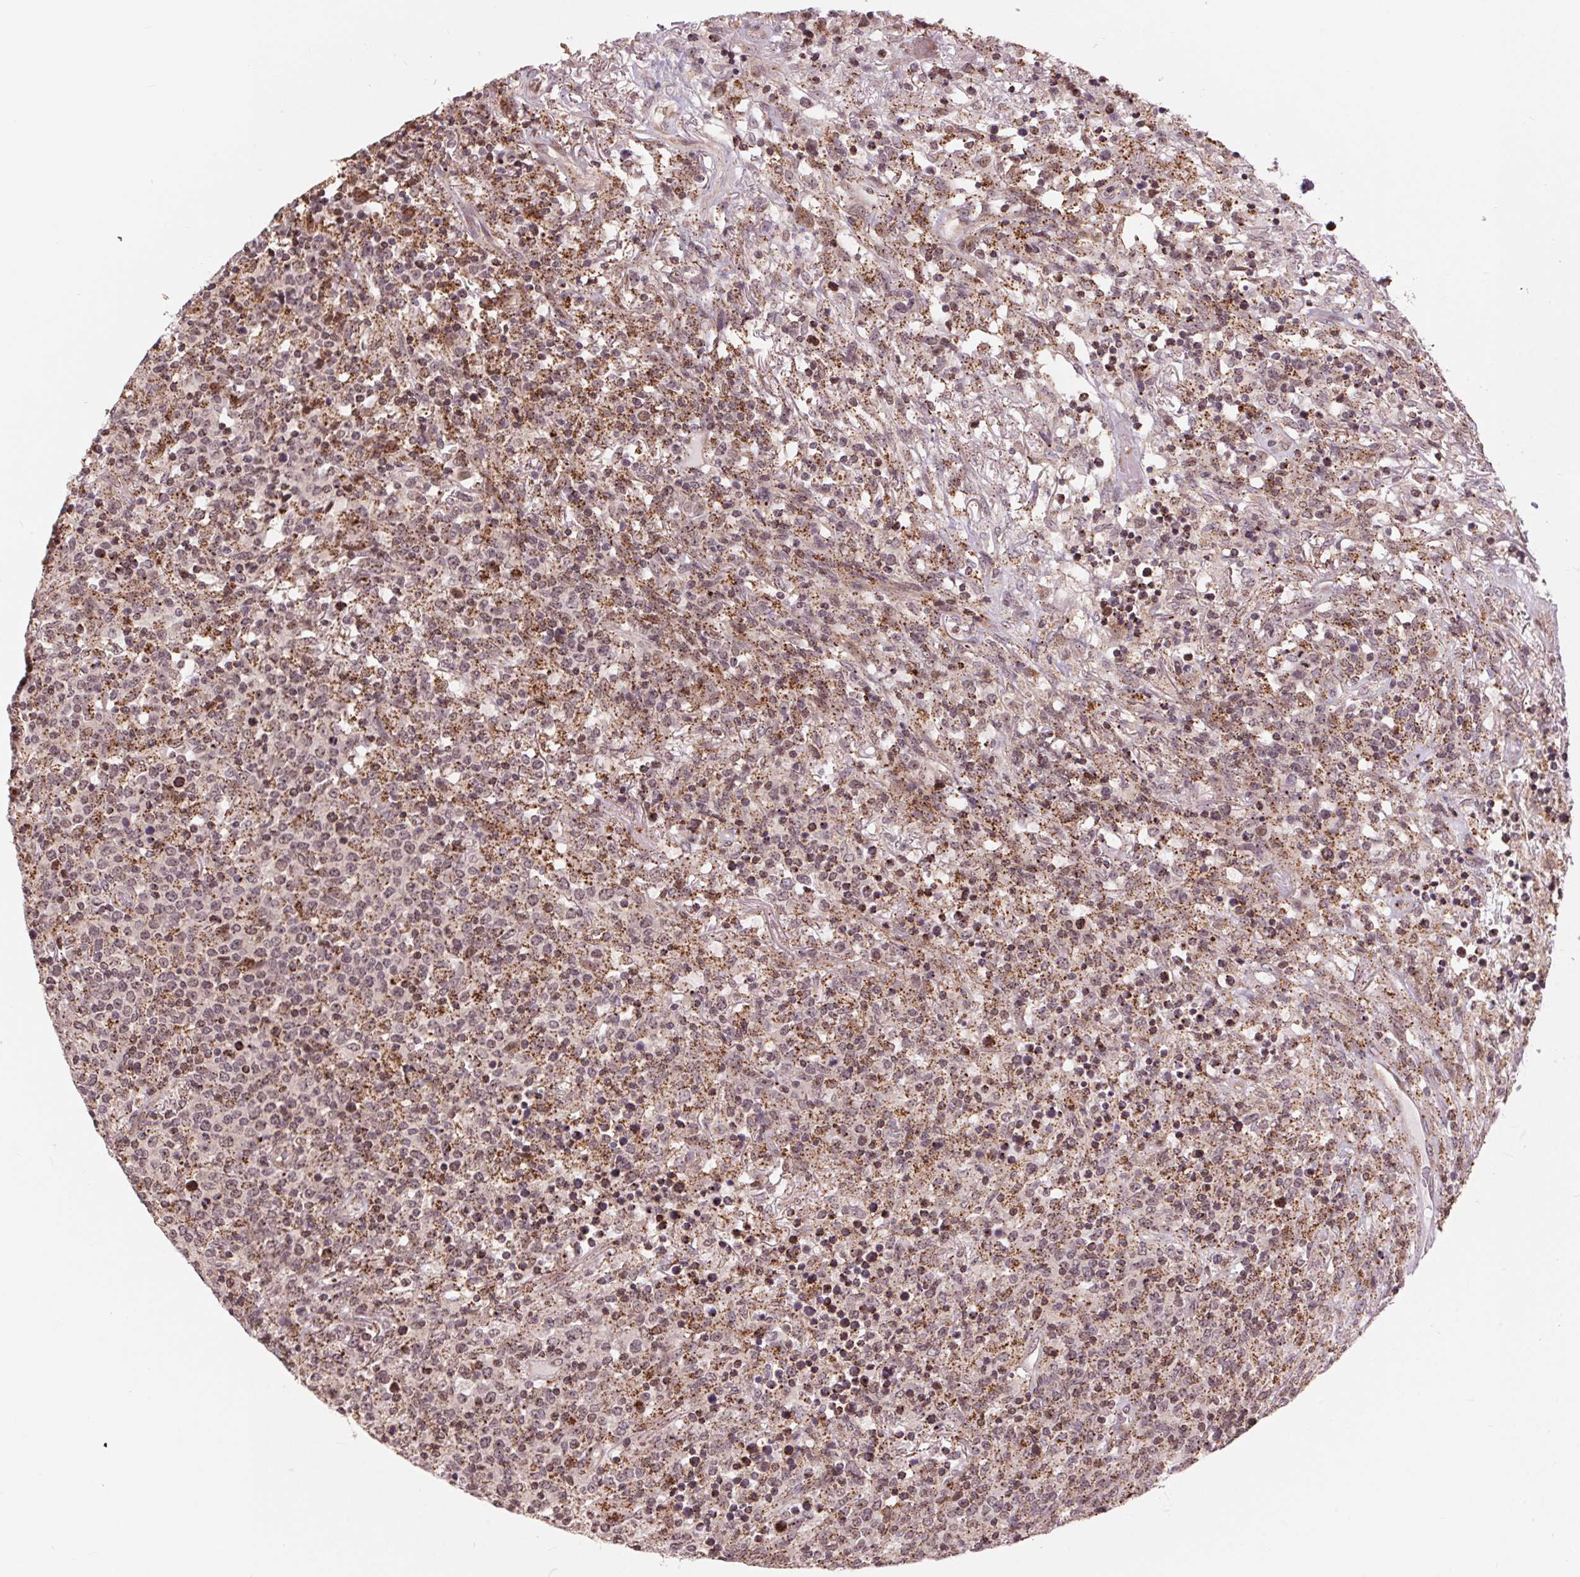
{"staining": {"intensity": "moderate", "quantity": "25%-75%", "location": "cytoplasmic/membranous"}, "tissue": "lymphoma", "cell_type": "Tumor cells", "image_type": "cancer", "snomed": [{"axis": "morphology", "description": "Malignant lymphoma, non-Hodgkin's type, High grade"}, {"axis": "topography", "description": "Lung"}], "caption": "A high-resolution image shows IHC staining of malignant lymphoma, non-Hodgkin's type (high-grade), which displays moderate cytoplasmic/membranous positivity in approximately 25%-75% of tumor cells.", "gene": "CHMP4B", "patient": {"sex": "male", "age": 79}}